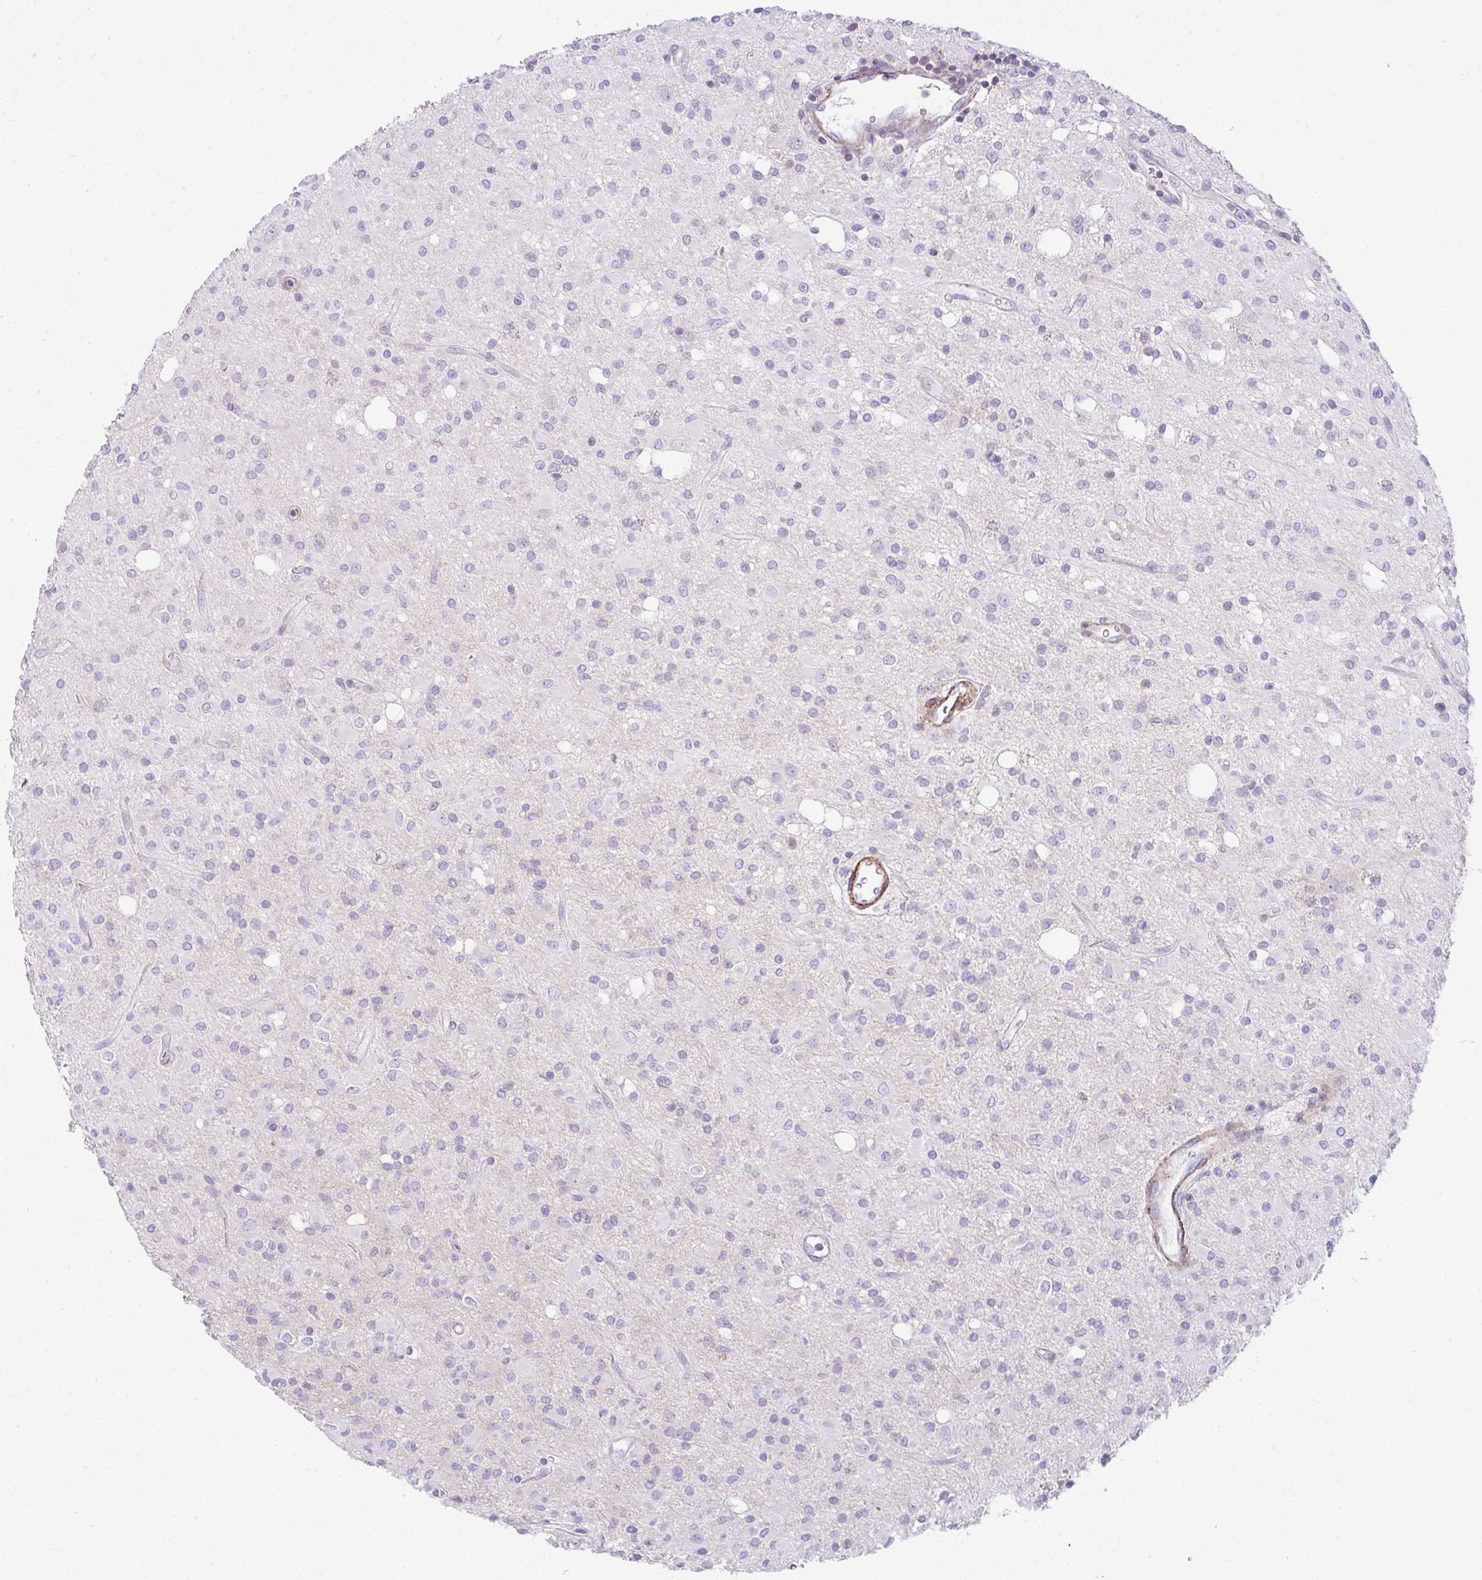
{"staining": {"intensity": "negative", "quantity": "none", "location": "none"}, "tissue": "glioma", "cell_type": "Tumor cells", "image_type": "cancer", "snomed": [{"axis": "morphology", "description": "Glioma, malignant, Low grade"}, {"axis": "topography", "description": "Brain"}], "caption": "Human glioma stained for a protein using immunohistochemistry demonstrates no expression in tumor cells.", "gene": "CDRT15", "patient": {"sex": "female", "age": 33}}